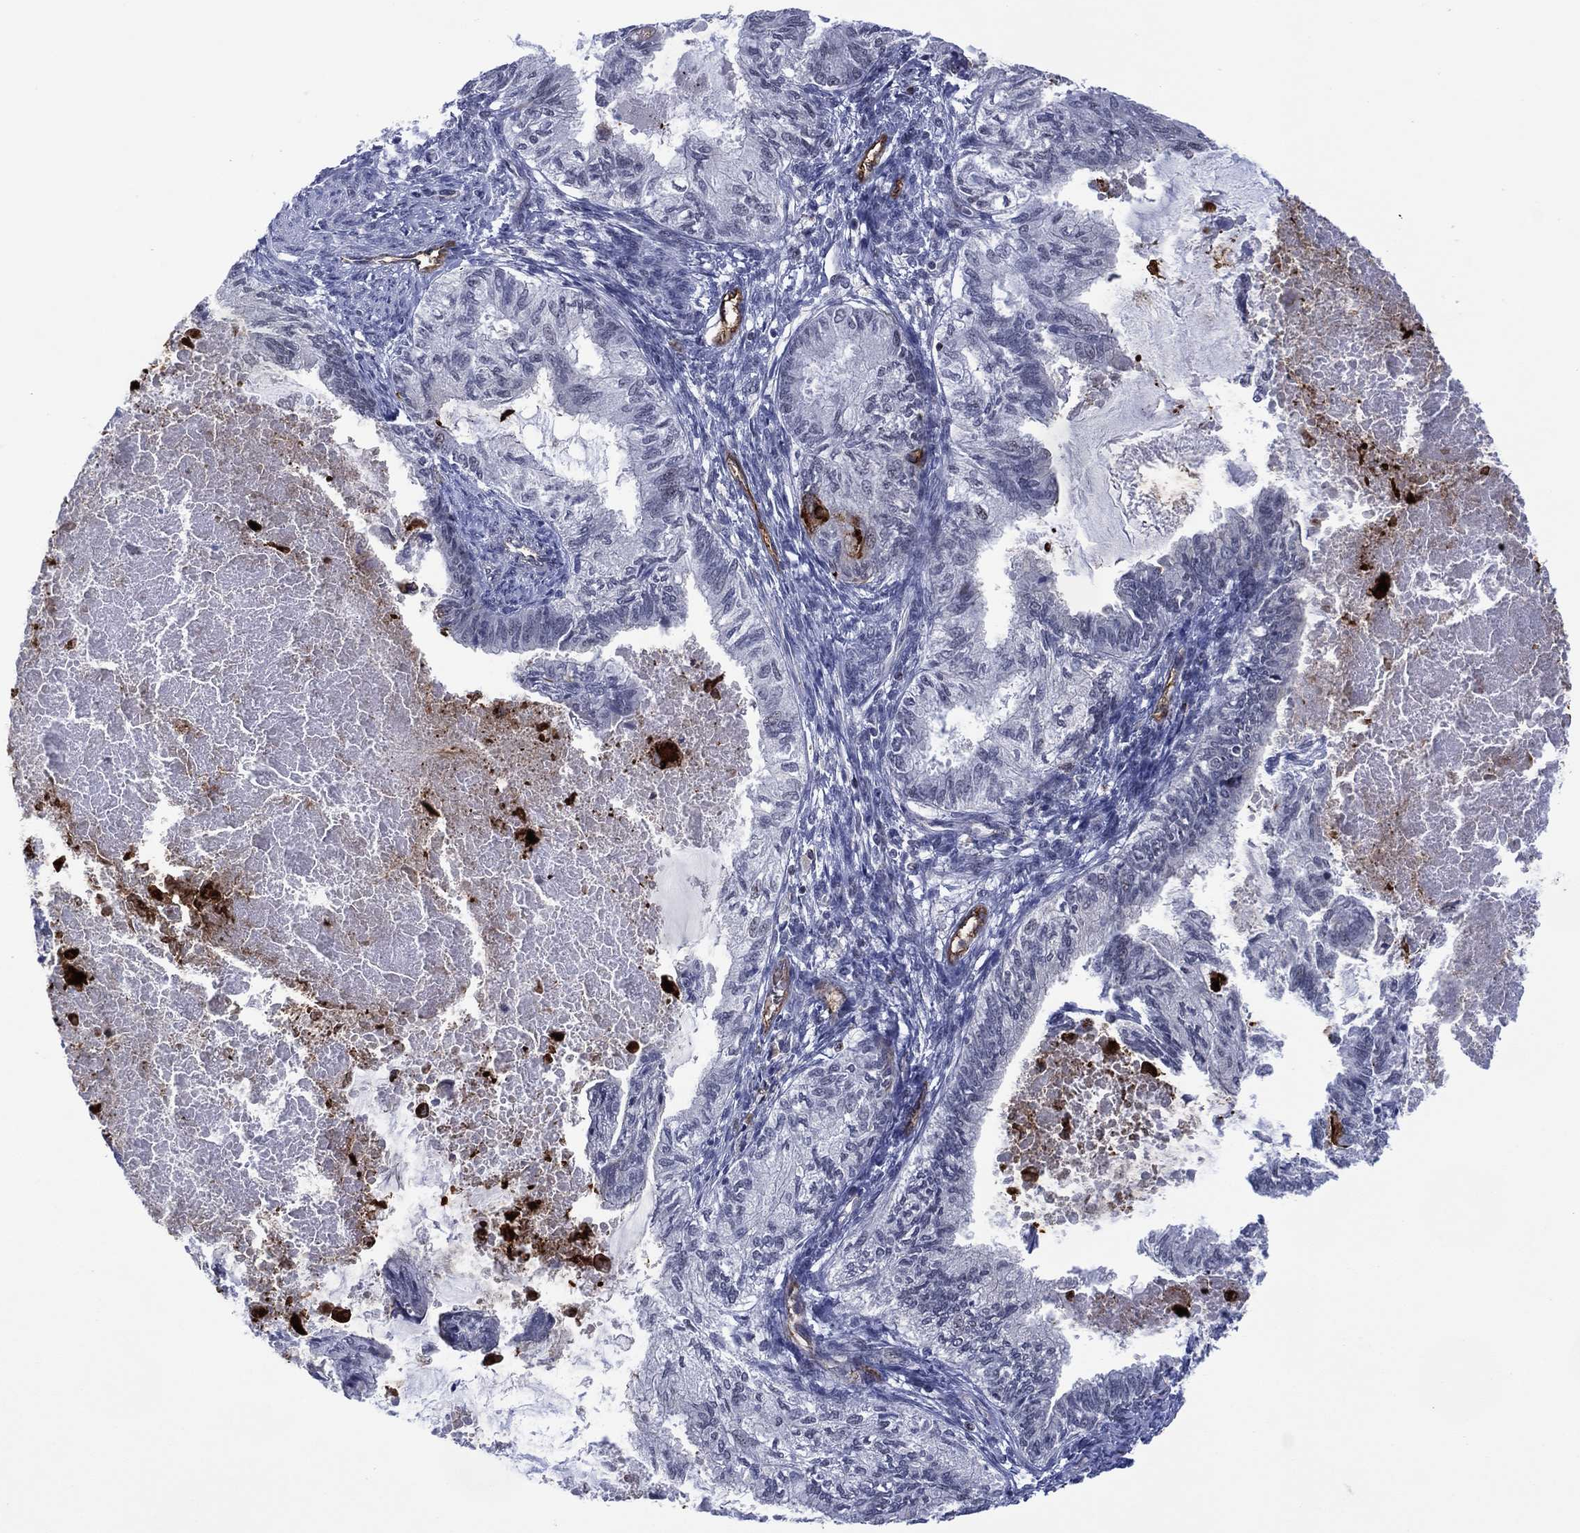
{"staining": {"intensity": "negative", "quantity": "none", "location": "none"}, "tissue": "endometrial cancer", "cell_type": "Tumor cells", "image_type": "cancer", "snomed": [{"axis": "morphology", "description": "Adenocarcinoma, NOS"}, {"axis": "topography", "description": "Endometrium"}], "caption": "IHC of human adenocarcinoma (endometrial) reveals no positivity in tumor cells.", "gene": "DPP4", "patient": {"sex": "female", "age": 86}}